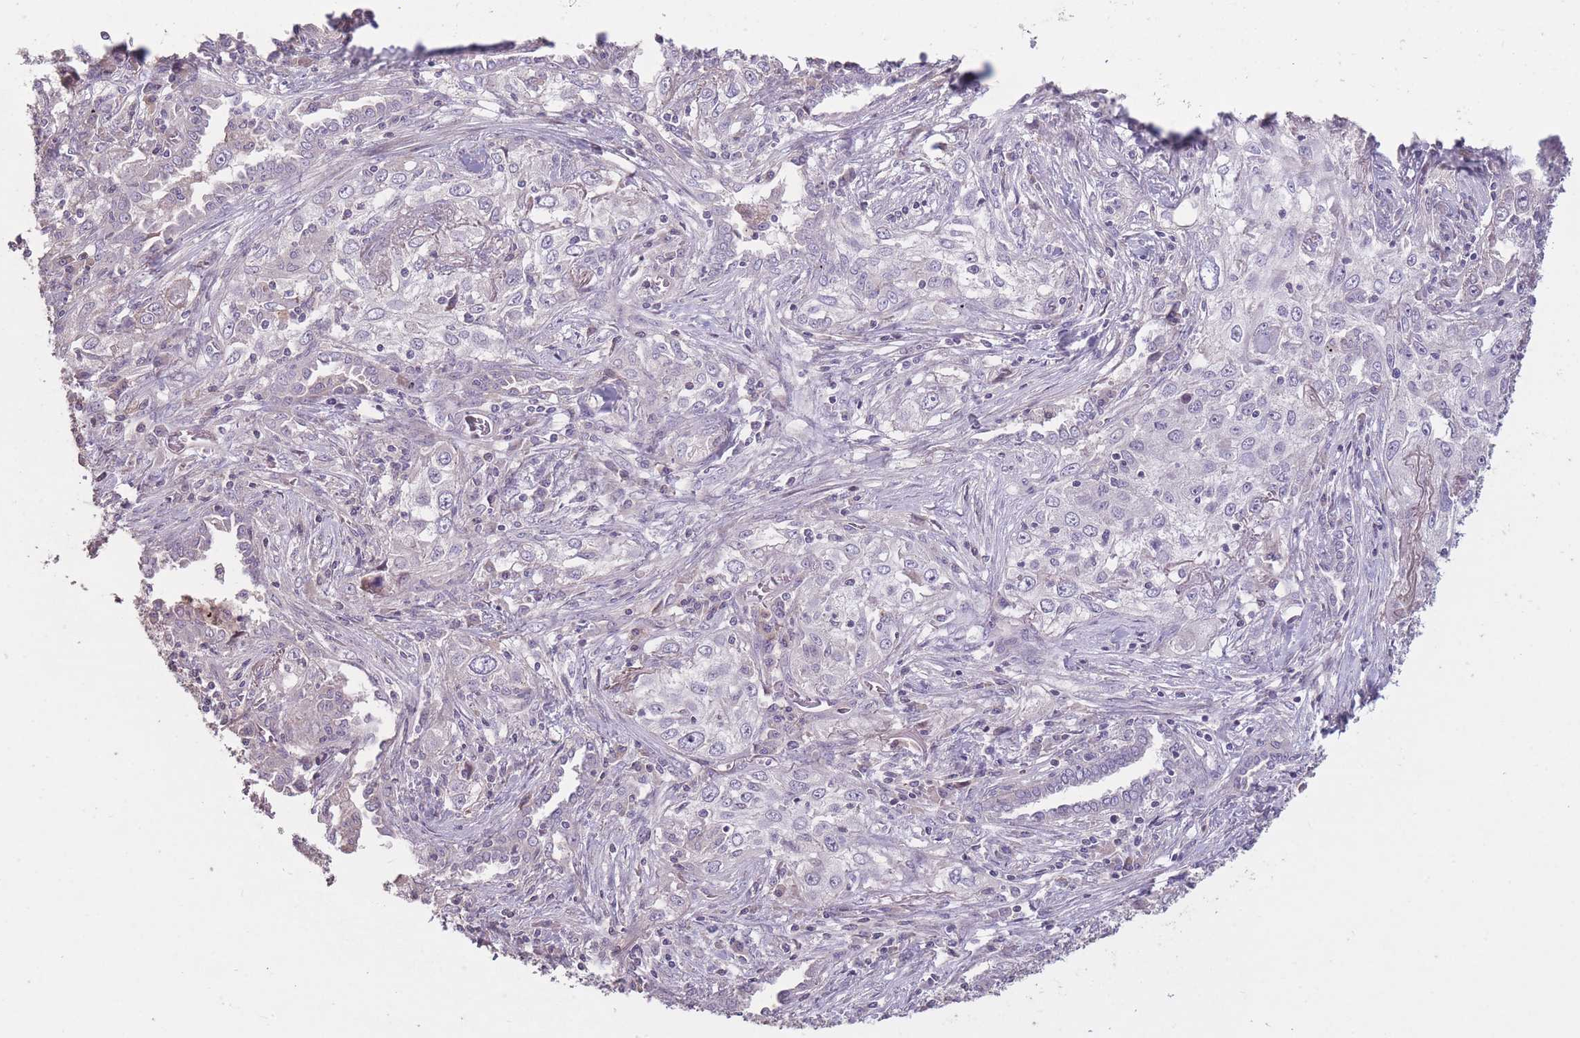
{"staining": {"intensity": "negative", "quantity": "none", "location": "none"}, "tissue": "lung cancer", "cell_type": "Tumor cells", "image_type": "cancer", "snomed": [{"axis": "morphology", "description": "Squamous cell carcinoma, NOS"}, {"axis": "topography", "description": "Lung"}], "caption": "This is a histopathology image of immunohistochemistry (IHC) staining of lung cancer, which shows no expression in tumor cells. The staining is performed using DAB brown chromogen with nuclei counter-stained in using hematoxylin.", "gene": "RSPH10B", "patient": {"sex": "female", "age": 69}}